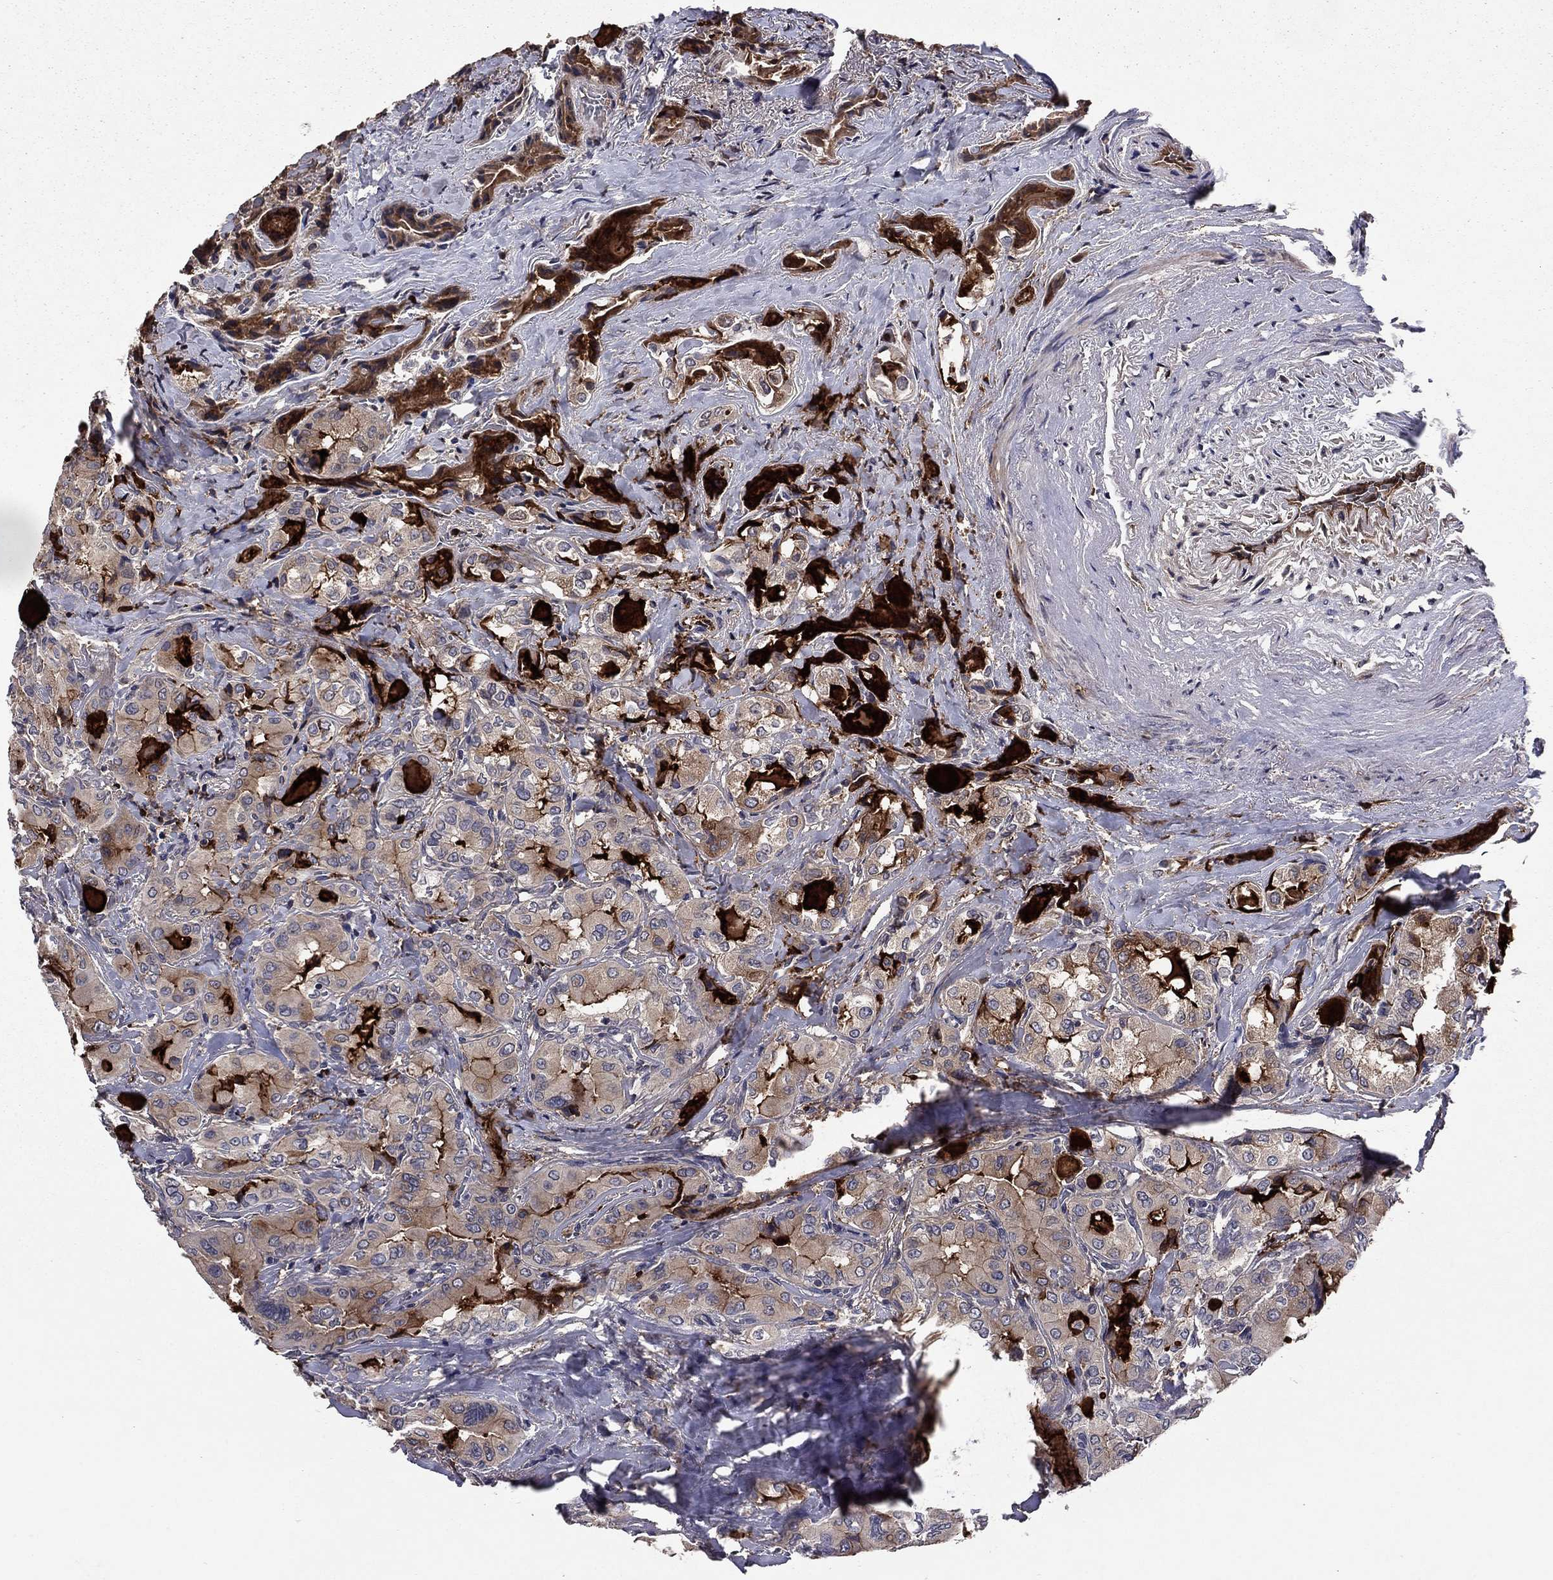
{"staining": {"intensity": "moderate", "quantity": "25%-75%", "location": "cytoplasmic/membranous"}, "tissue": "thyroid cancer", "cell_type": "Tumor cells", "image_type": "cancer", "snomed": [{"axis": "morphology", "description": "Normal tissue, NOS"}, {"axis": "morphology", "description": "Papillary adenocarcinoma, NOS"}, {"axis": "topography", "description": "Thyroid gland"}], "caption": "Approximately 25%-75% of tumor cells in thyroid papillary adenocarcinoma reveal moderate cytoplasmic/membranous protein positivity as visualized by brown immunohistochemical staining.", "gene": "PROS1", "patient": {"sex": "female", "age": 66}}